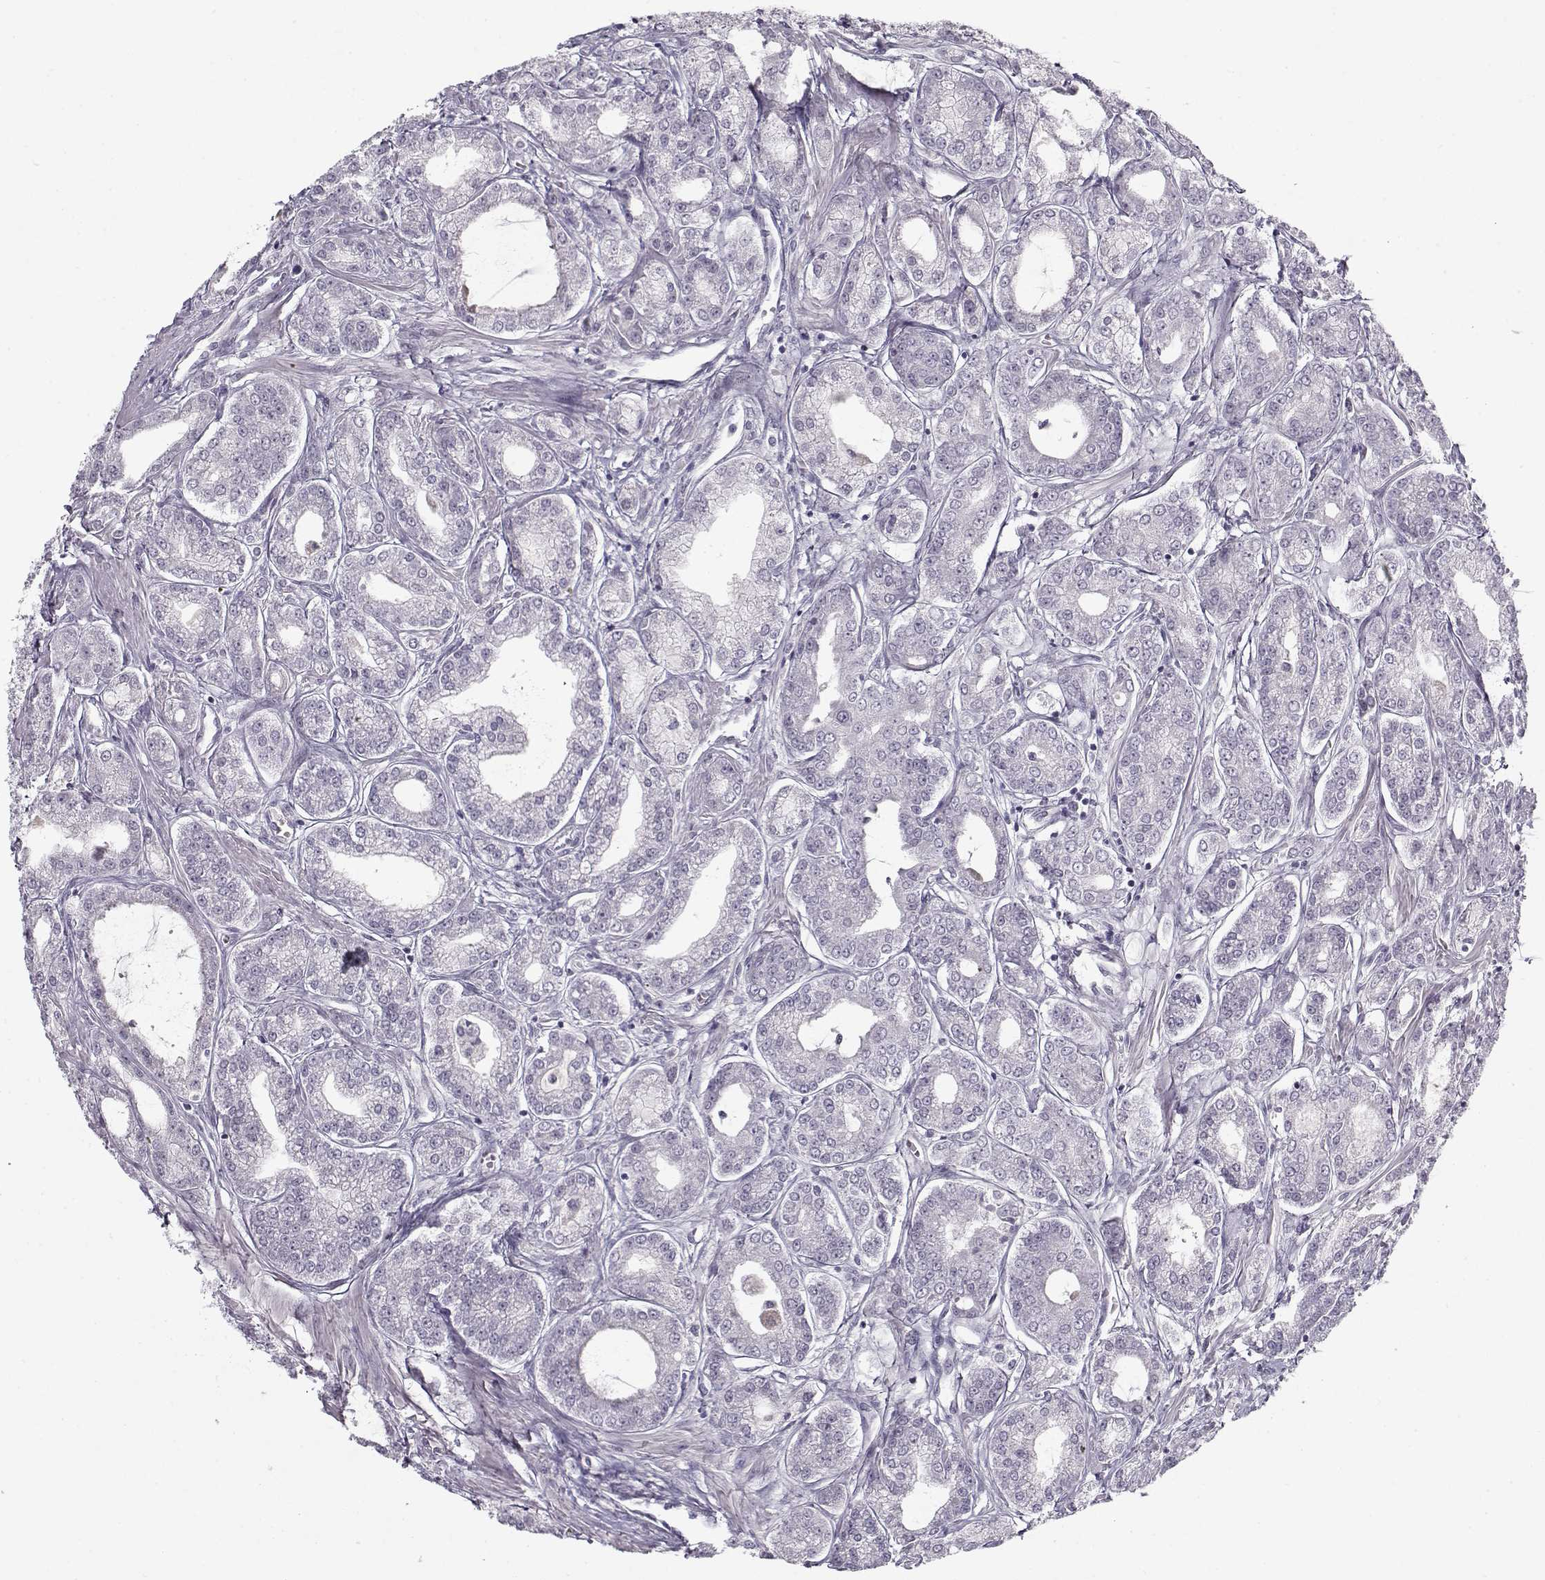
{"staining": {"intensity": "negative", "quantity": "none", "location": "none"}, "tissue": "prostate cancer", "cell_type": "Tumor cells", "image_type": "cancer", "snomed": [{"axis": "morphology", "description": "Adenocarcinoma, NOS"}, {"axis": "topography", "description": "Prostate"}], "caption": "This is a histopathology image of immunohistochemistry (IHC) staining of adenocarcinoma (prostate), which shows no positivity in tumor cells.", "gene": "PNMT", "patient": {"sex": "male", "age": 71}}